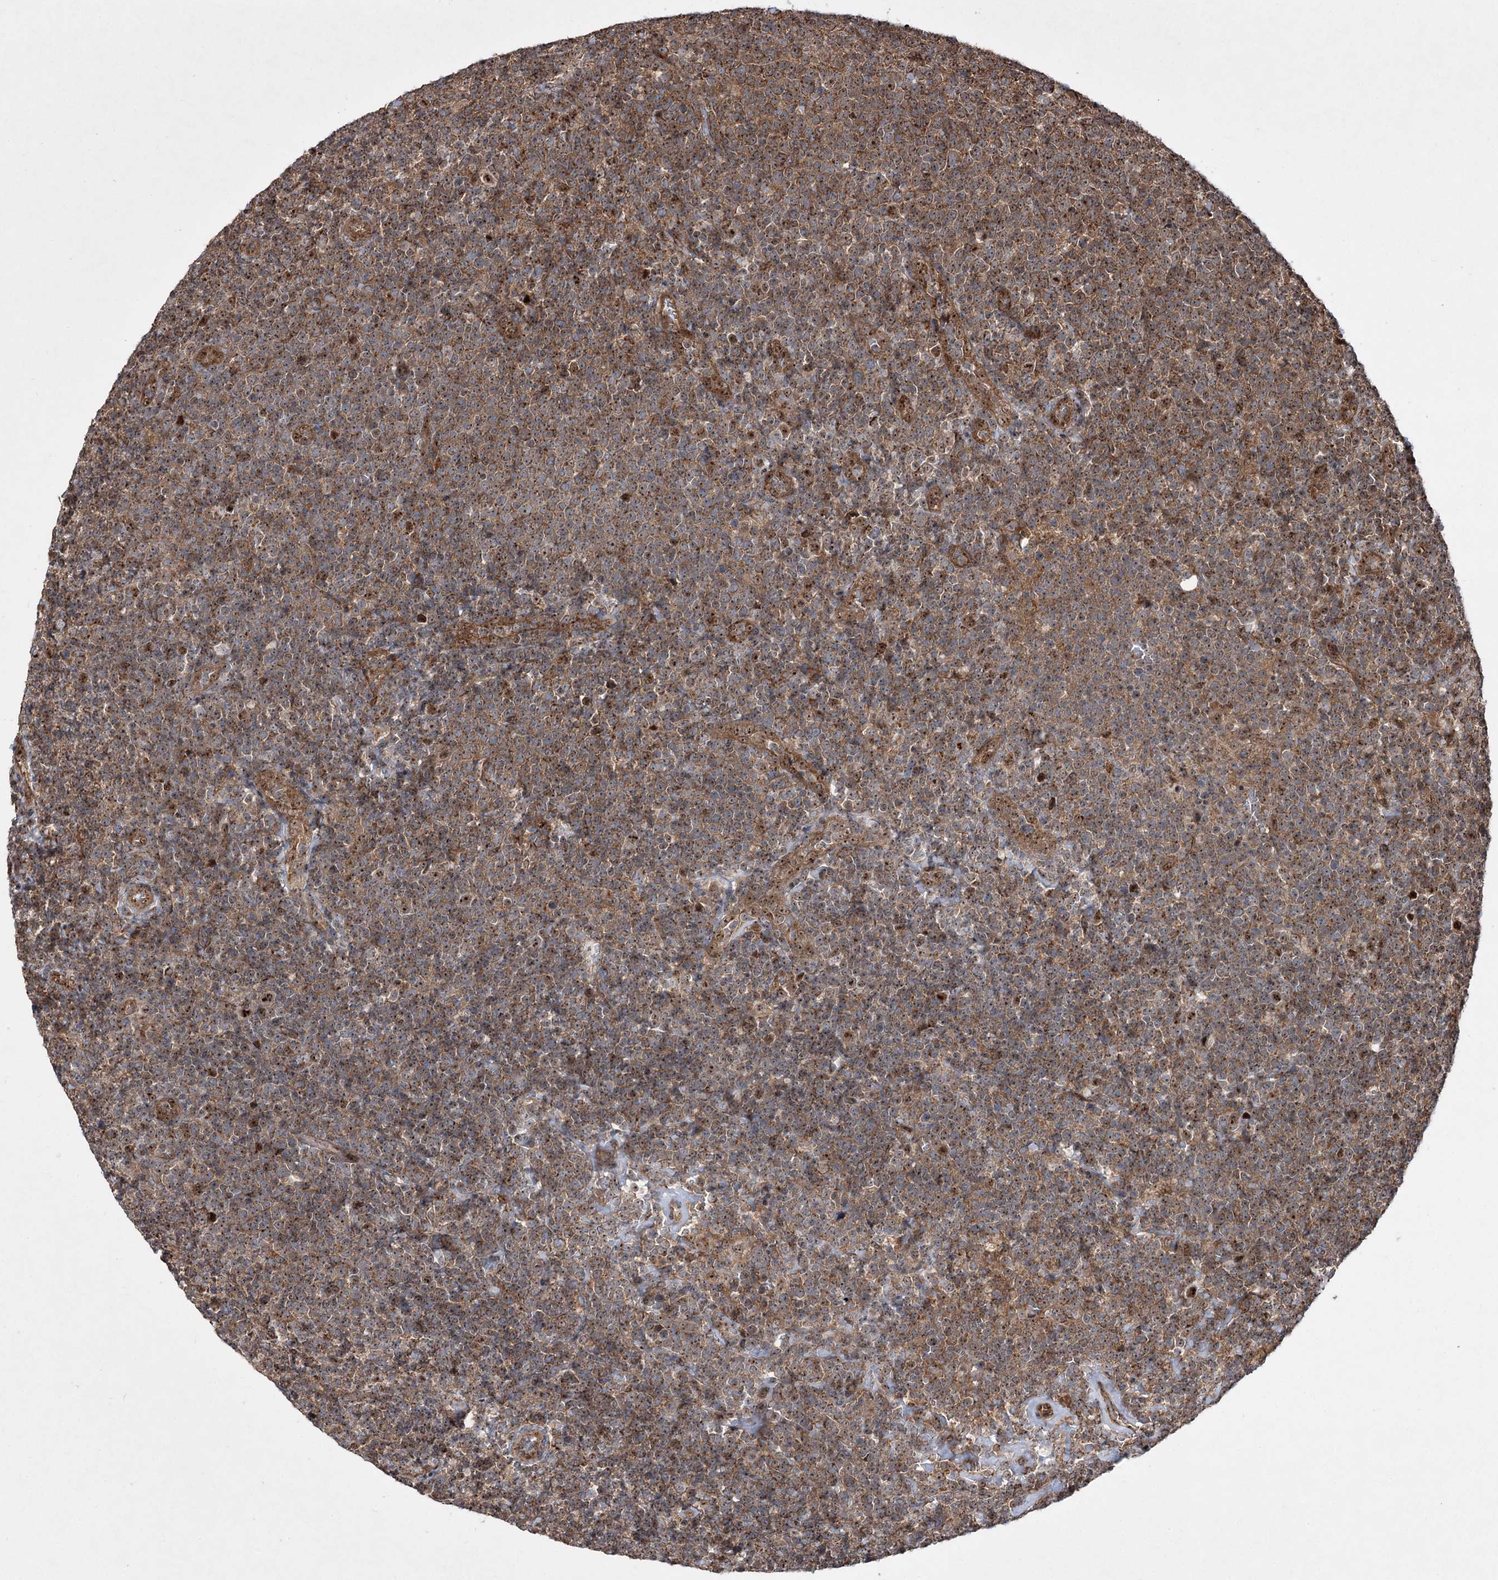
{"staining": {"intensity": "moderate", "quantity": ">75%", "location": "cytoplasmic/membranous,nuclear"}, "tissue": "lymphoma", "cell_type": "Tumor cells", "image_type": "cancer", "snomed": [{"axis": "morphology", "description": "Malignant lymphoma, non-Hodgkin's type, High grade"}, {"axis": "topography", "description": "Lymph node"}], "caption": "Immunohistochemistry (IHC) staining of high-grade malignant lymphoma, non-Hodgkin's type, which displays medium levels of moderate cytoplasmic/membranous and nuclear staining in about >75% of tumor cells indicating moderate cytoplasmic/membranous and nuclear protein positivity. The staining was performed using DAB (3,3'-diaminobenzidine) (brown) for protein detection and nuclei were counterstained in hematoxylin (blue).", "gene": "SERINC5", "patient": {"sex": "male", "age": 61}}